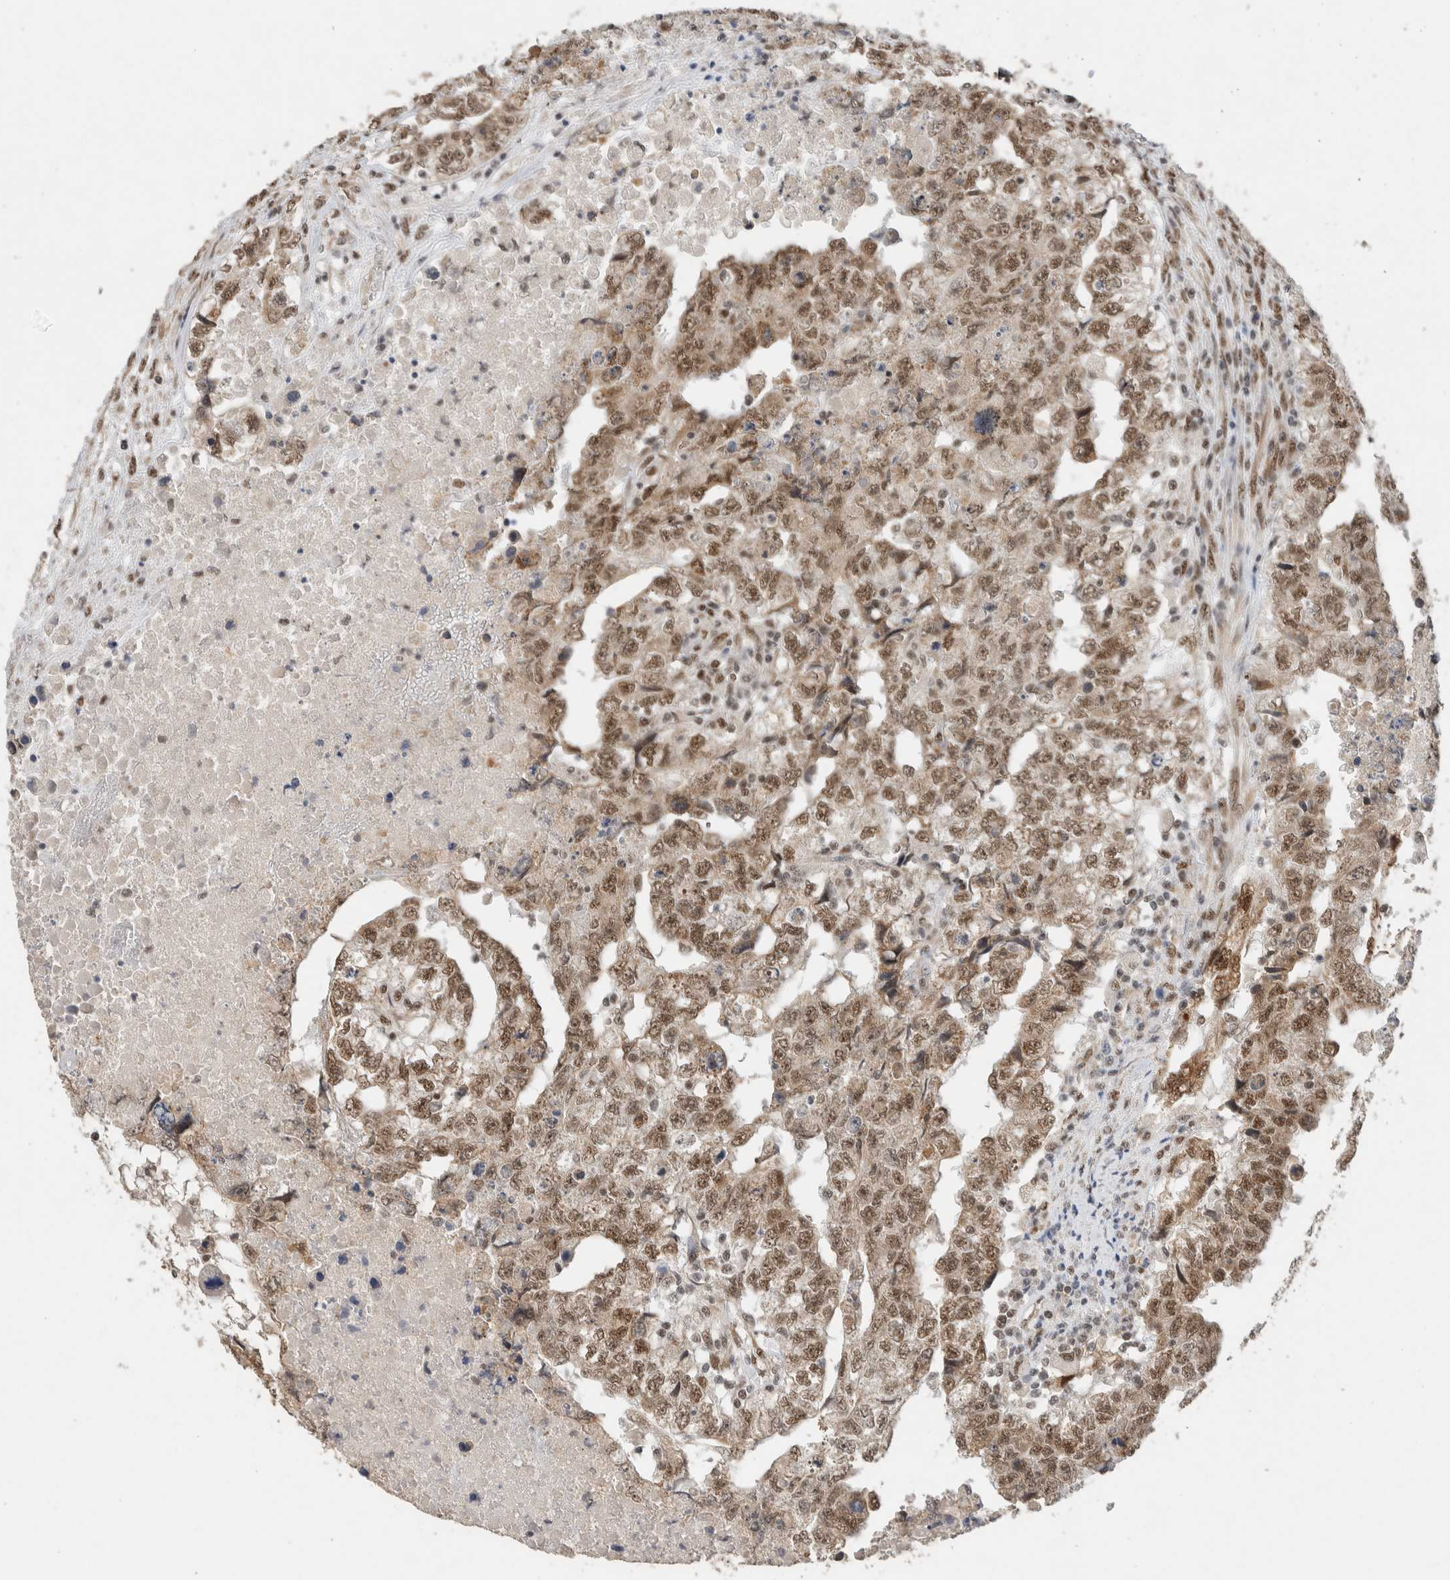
{"staining": {"intensity": "moderate", "quantity": ">75%", "location": "nuclear"}, "tissue": "testis cancer", "cell_type": "Tumor cells", "image_type": "cancer", "snomed": [{"axis": "morphology", "description": "Carcinoma, Embryonal, NOS"}, {"axis": "topography", "description": "Testis"}], "caption": "The histopathology image shows staining of testis embryonal carcinoma, revealing moderate nuclear protein positivity (brown color) within tumor cells.", "gene": "DDX42", "patient": {"sex": "male", "age": 36}}